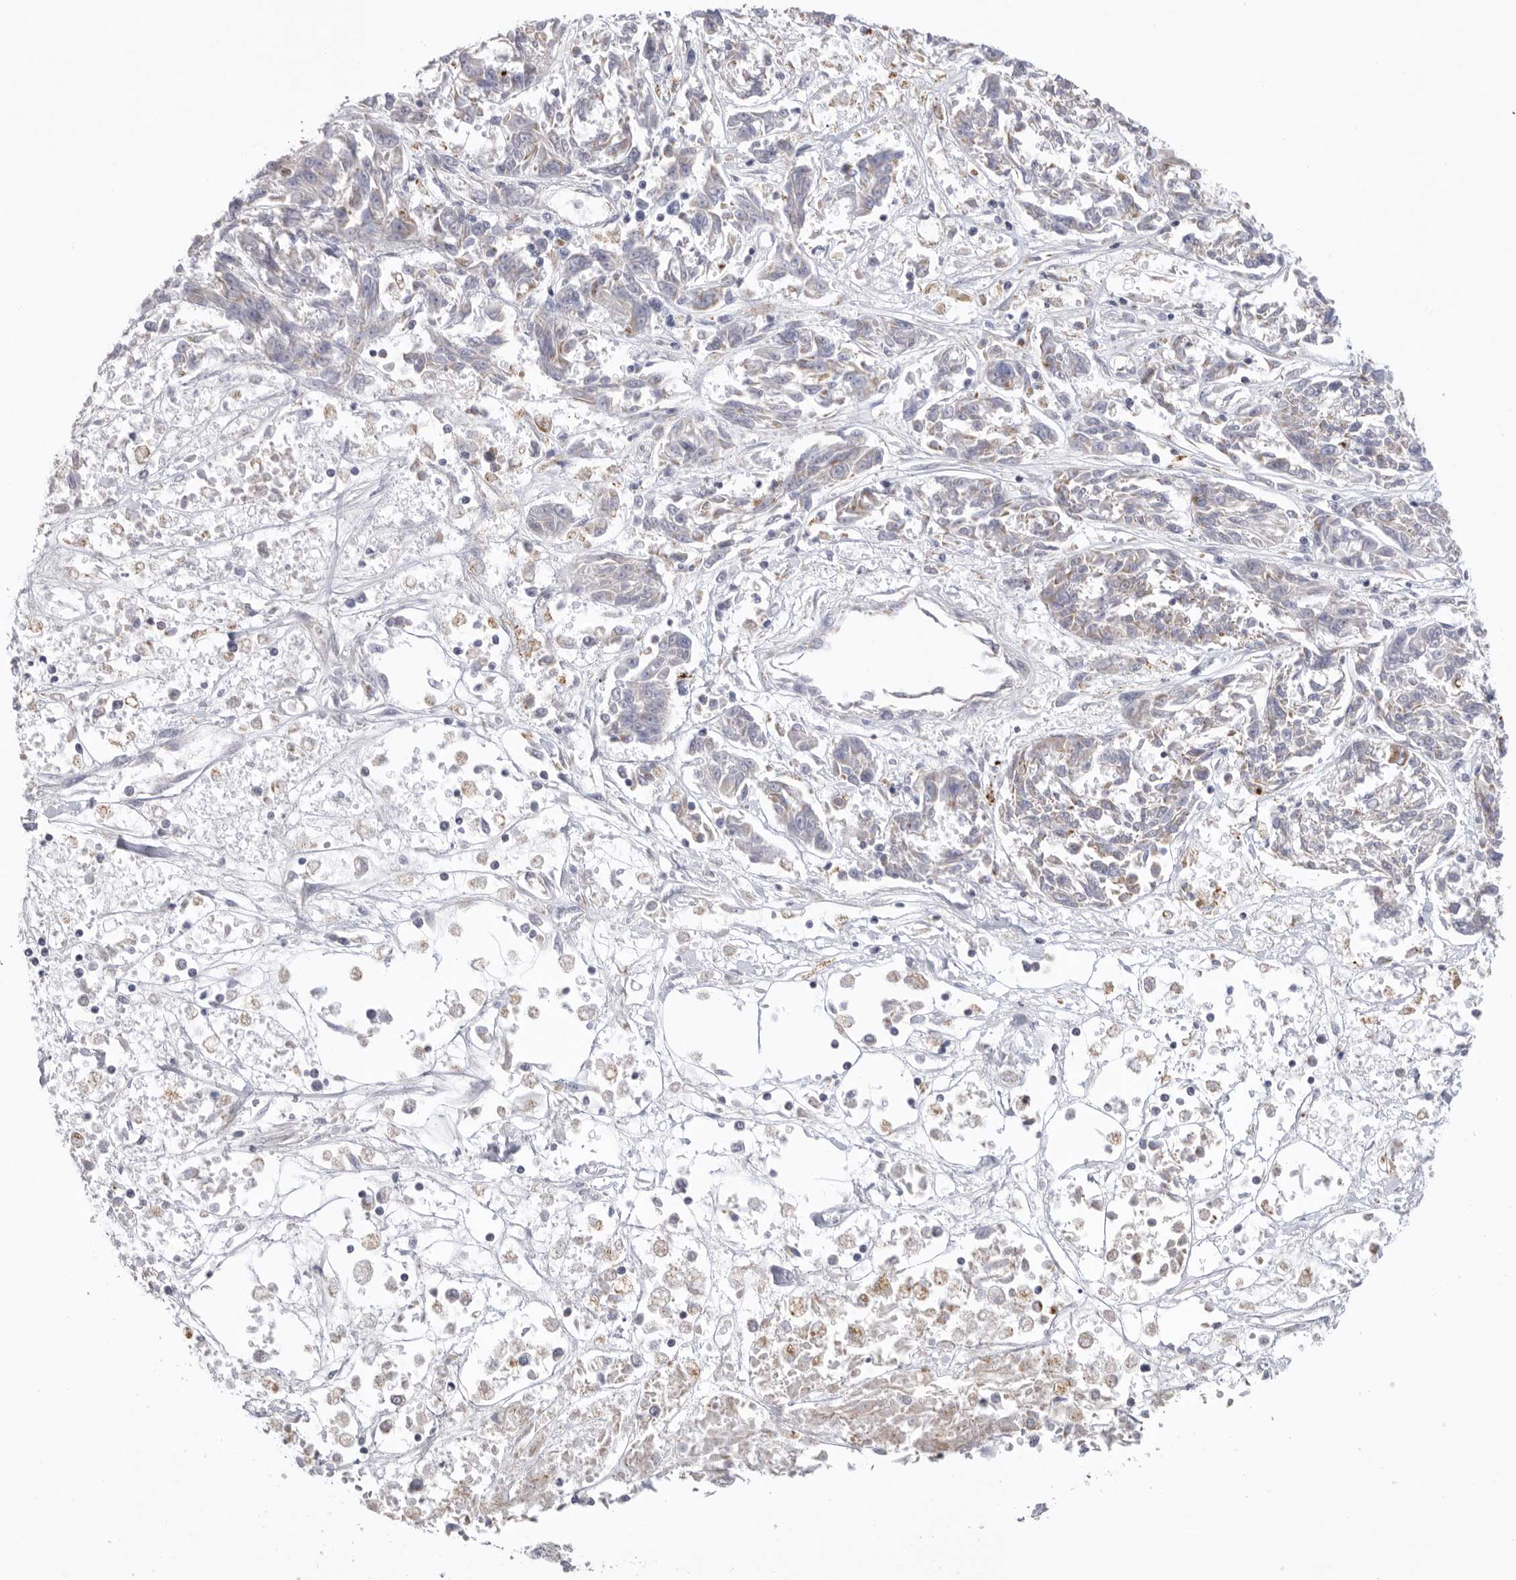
{"staining": {"intensity": "negative", "quantity": "none", "location": "none"}, "tissue": "melanoma", "cell_type": "Tumor cells", "image_type": "cancer", "snomed": [{"axis": "morphology", "description": "Malignant melanoma, NOS"}, {"axis": "topography", "description": "Skin"}], "caption": "Protein analysis of melanoma displays no significant expression in tumor cells.", "gene": "VDAC3", "patient": {"sex": "male", "age": 53}}